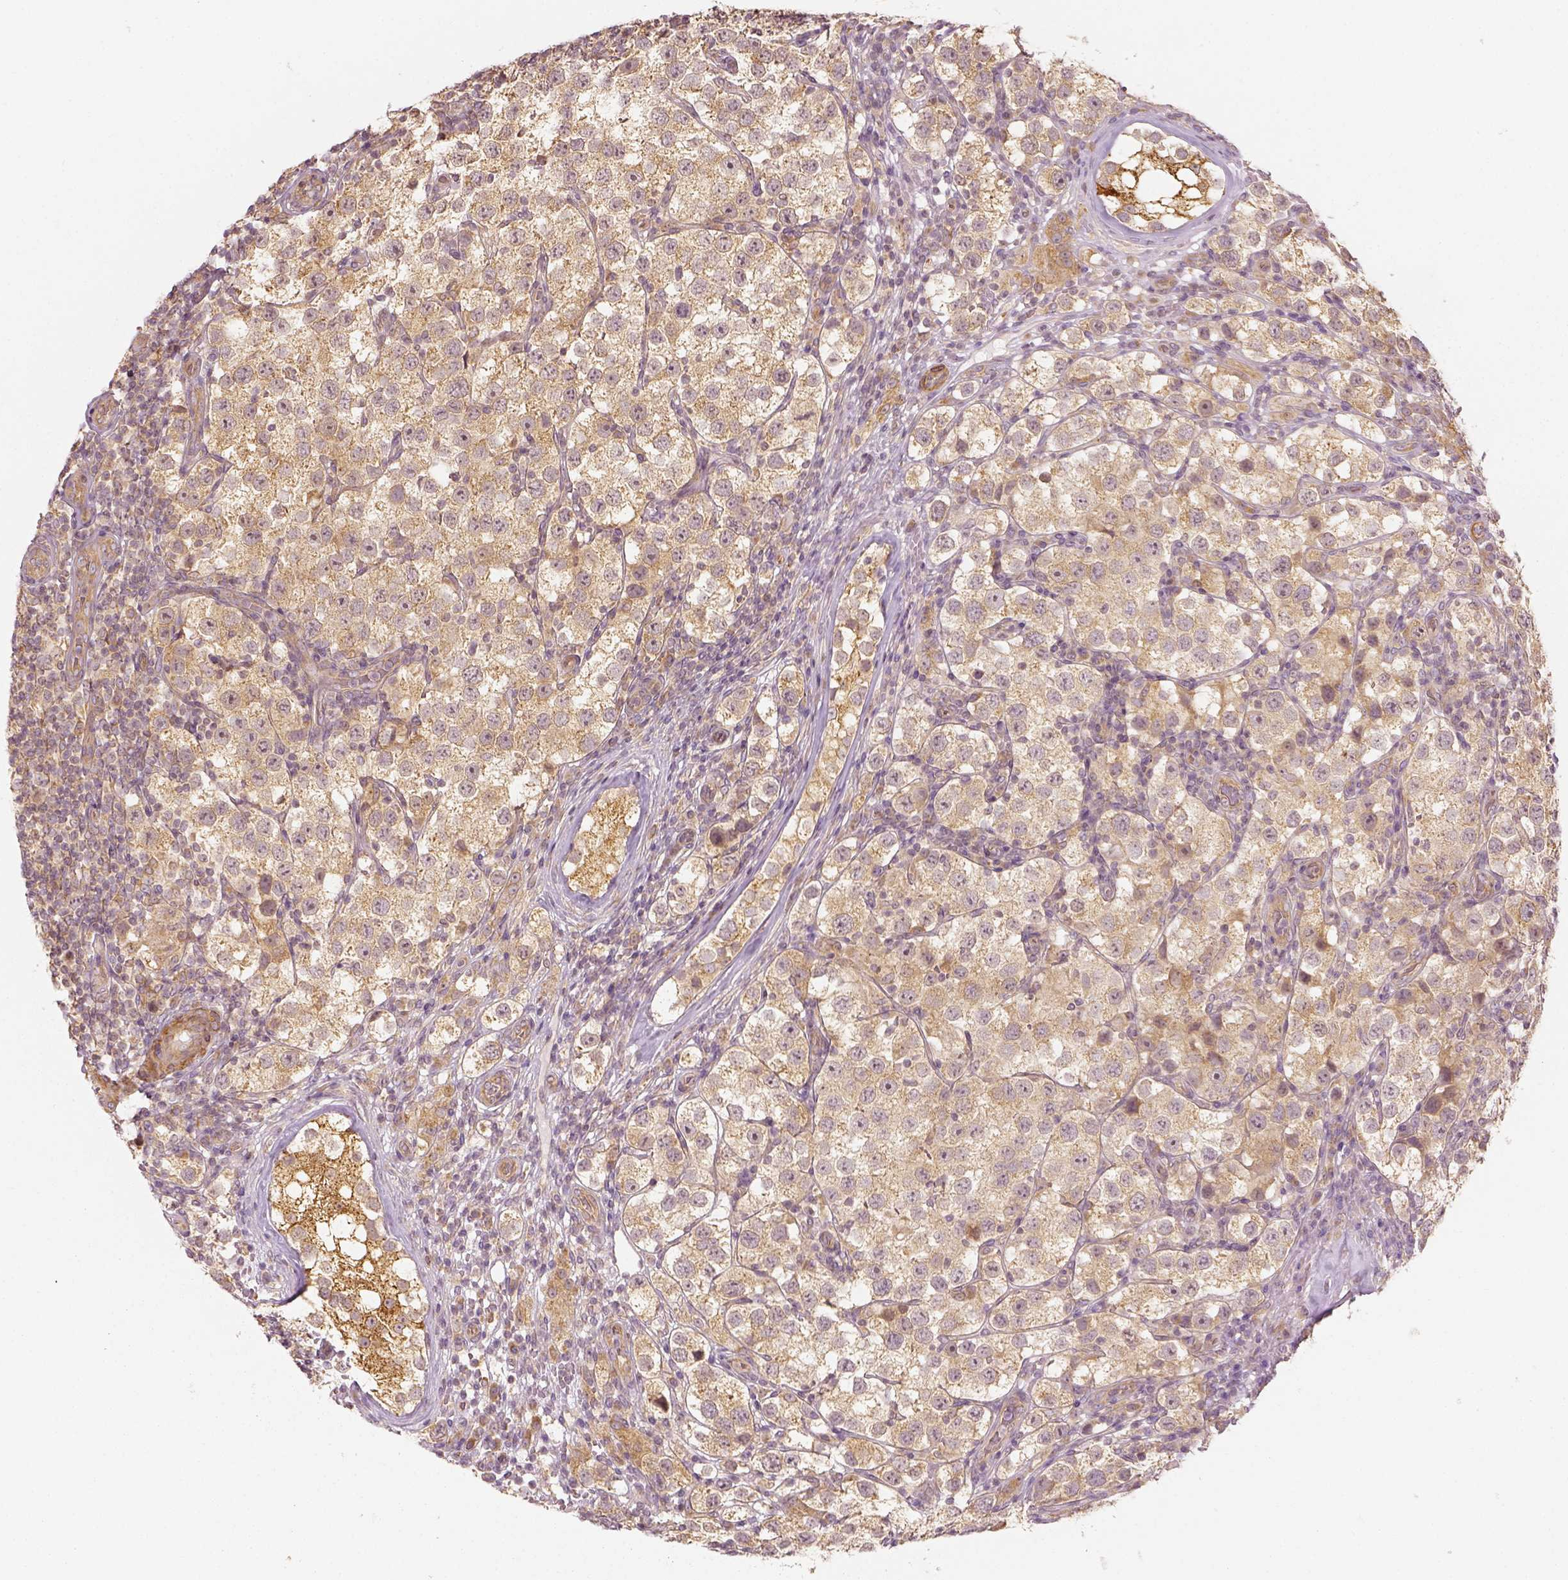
{"staining": {"intensity": "weak", "quantity": ">75%", "location": "cytoplasmic/membranous"}, "tissue": "testis cancer", "cell_type": "Tumor cells", "image_type": "cancer", "snomed": [{"axis": "morphology", "description": "Seminoma, NOS"}, {"axis": "topography", "description": "Testis"}], "caption": "Tumor cells exhibit low levels of weak cytoplasmic/membranous expression in approximately >75% of cells in human testis cancer.", "gene": "PAIP1", "patient": {"sex": "male", "age": 37}}